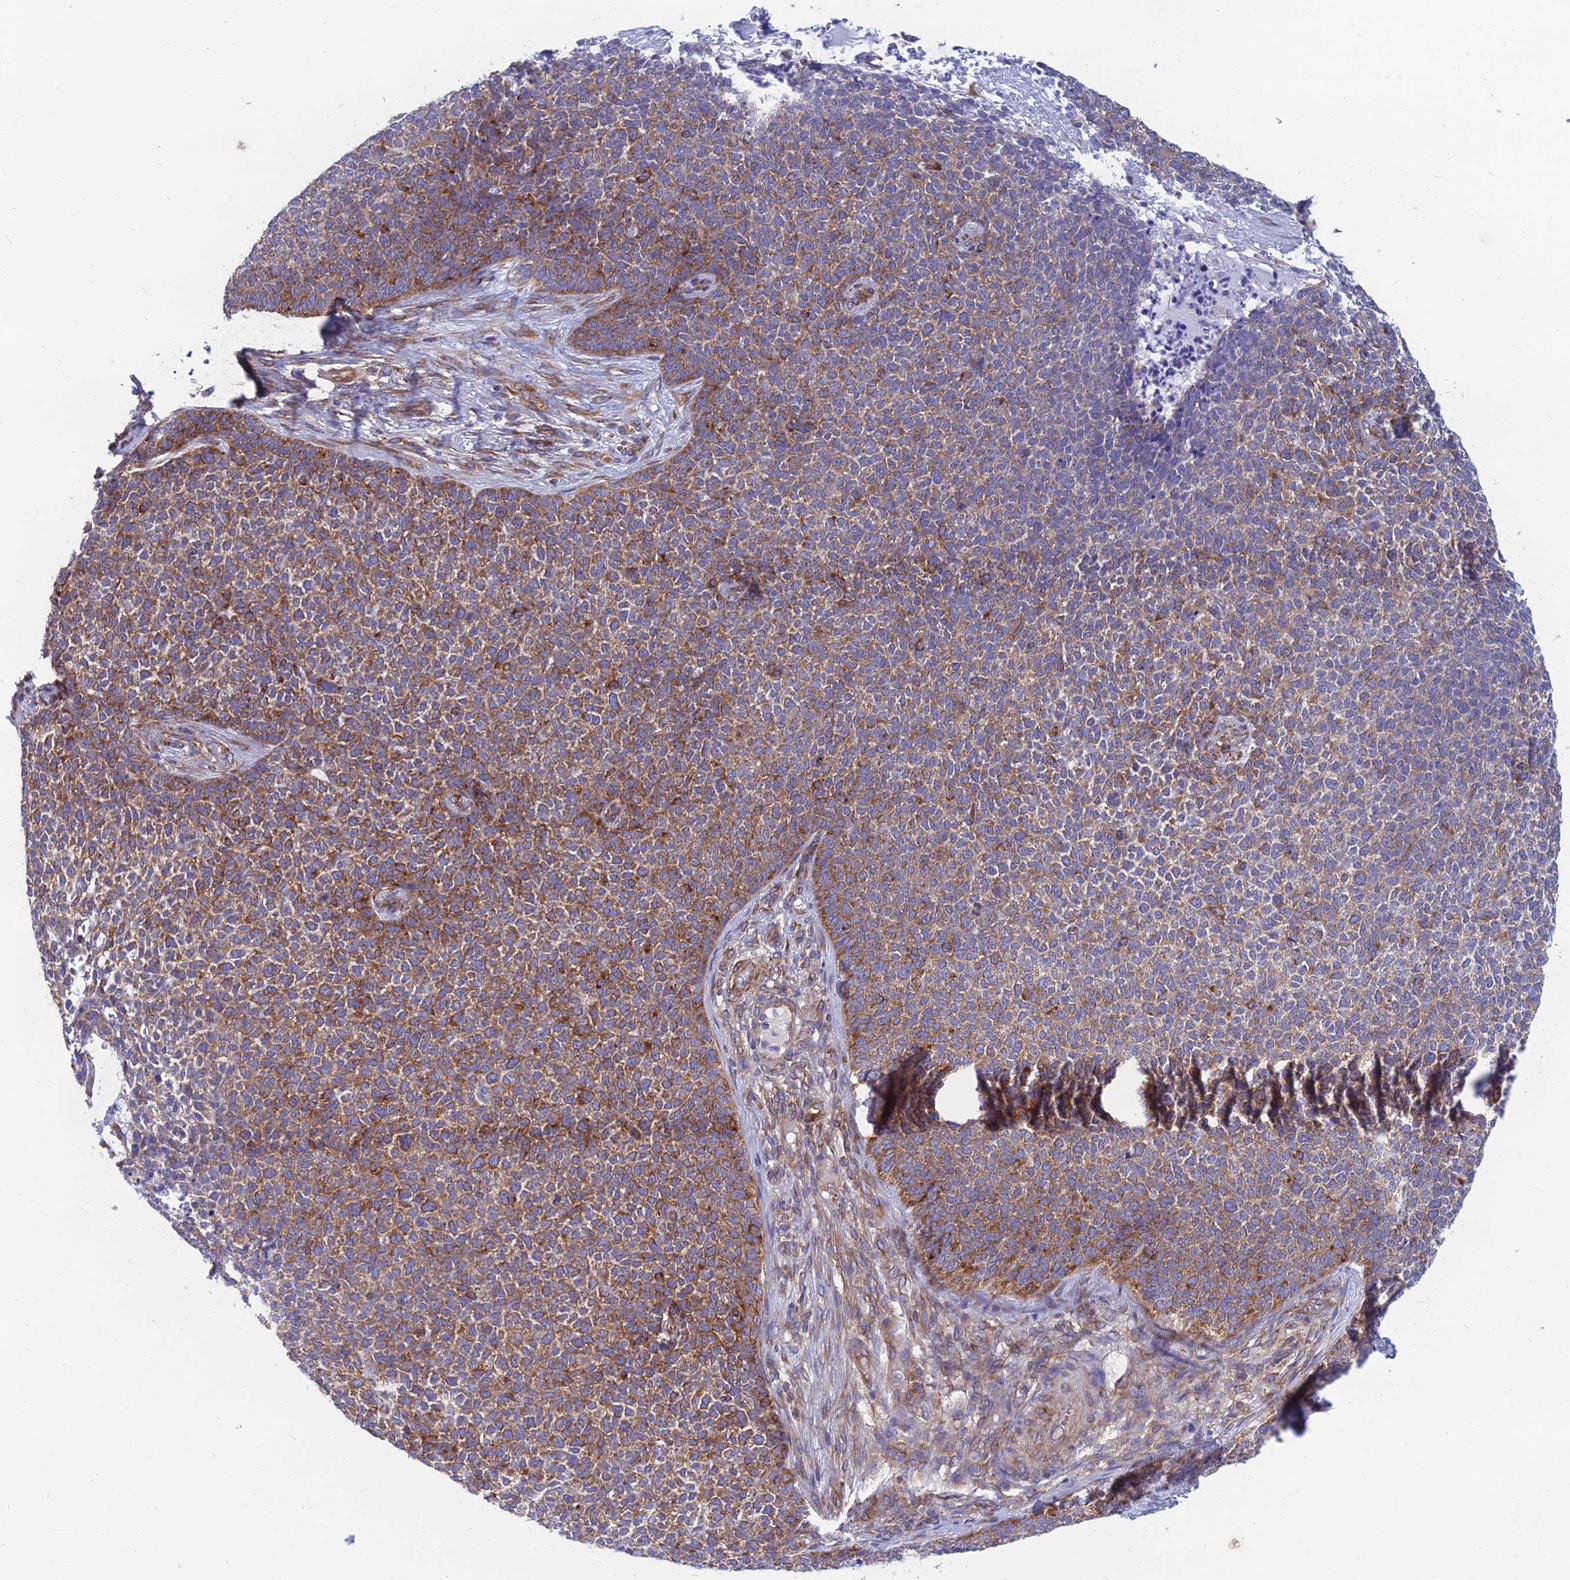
{"staining": {"intensity": "strong", "quantity": ">75%", "location": "cytoplasmic/membranous"}, "tissue": "skin cancer", "cell_type": "Tumor cells", "image_type": "cancer", "snomed": [{"axis": "morphology", "description": "Basal cell carcinoma"}, {"axis": "topography", "description": "Skin"}], "caption": "About >75% of tumor cells in skin cancer demonstrate strong cytoplasmic/membranous protein positivity as visualized by brown immunohistochemical staining.", "gene": "TXLNA", "patient": {"sex": "female", "age": 84}}